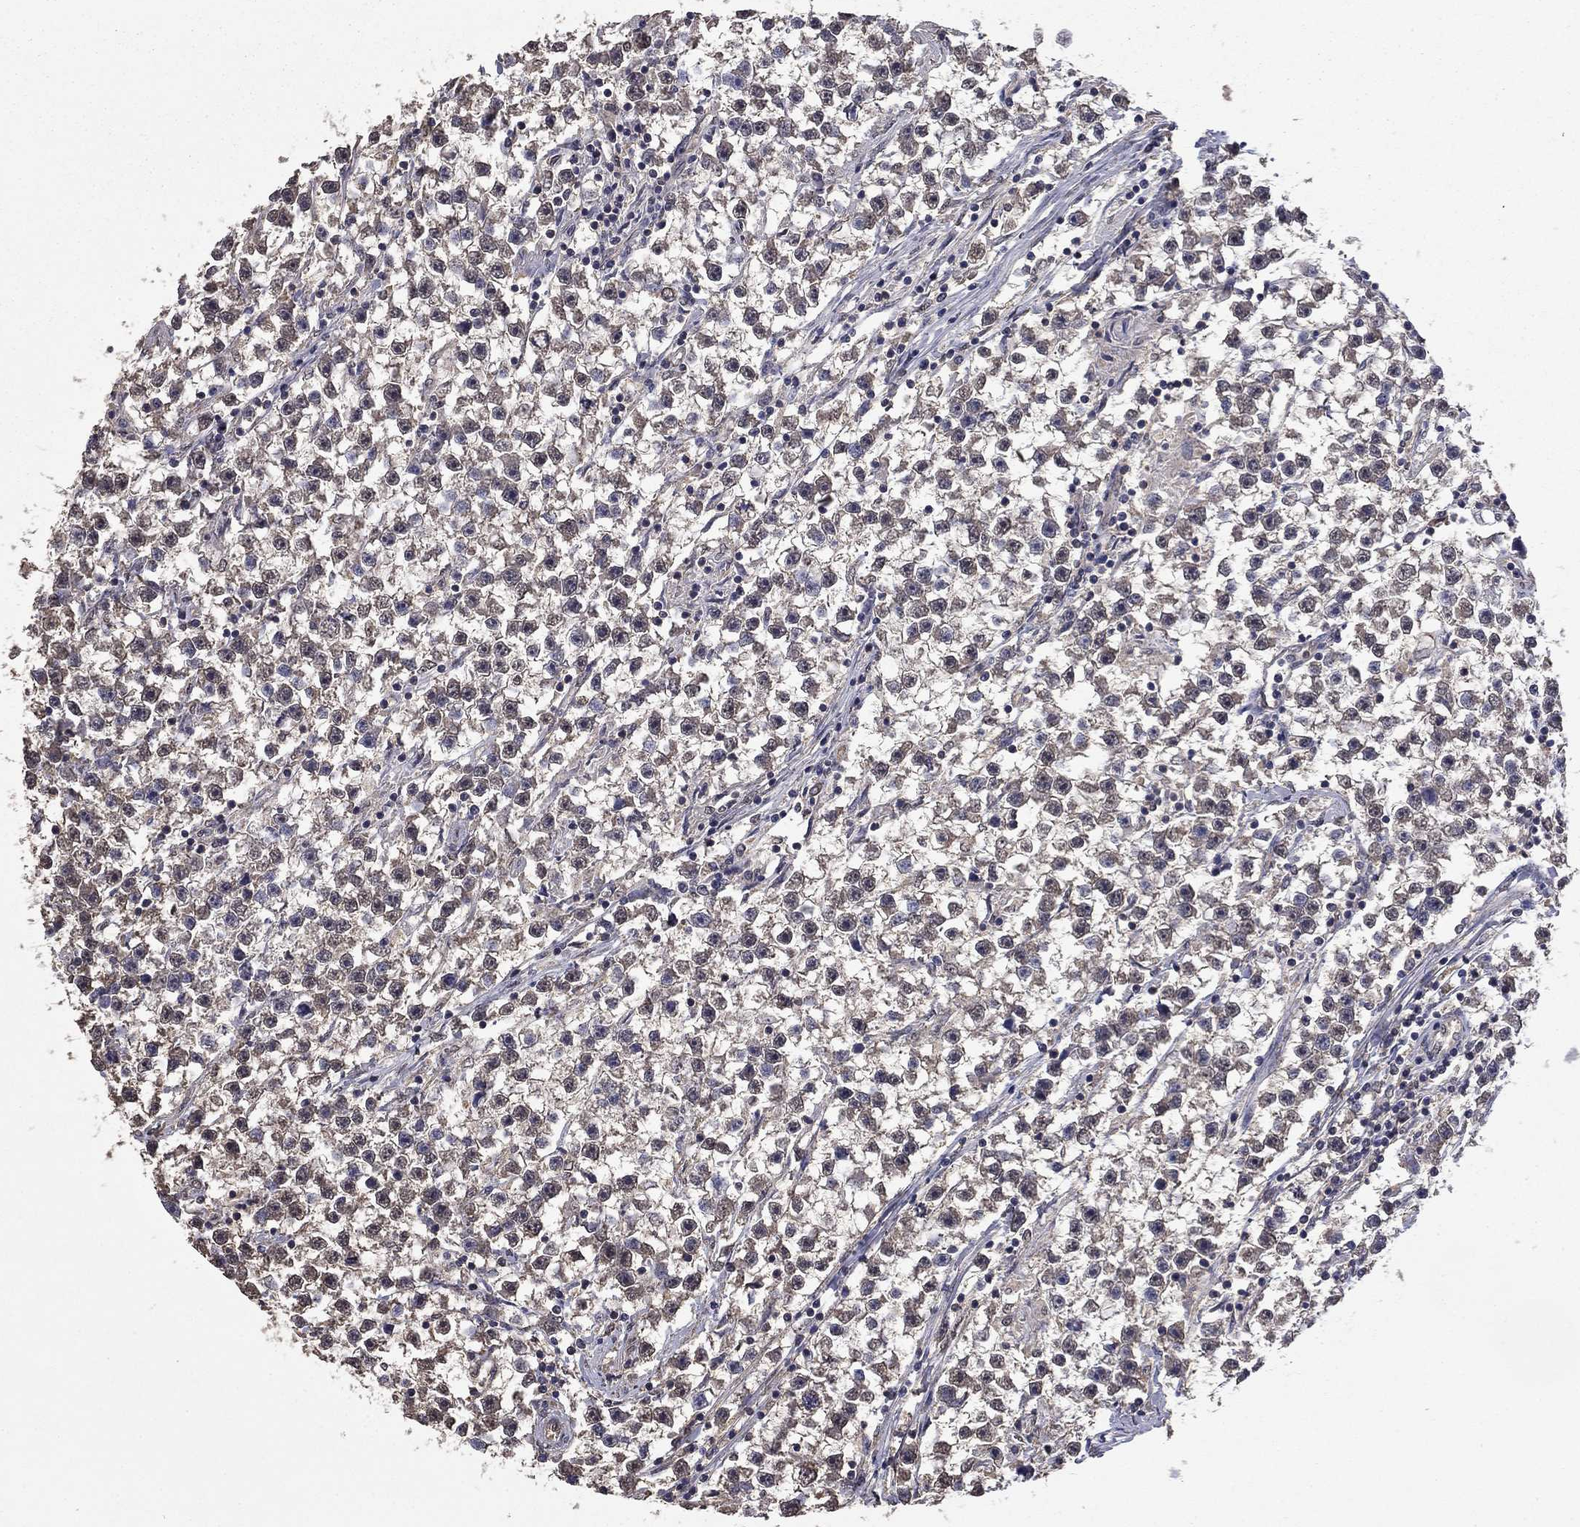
{"staining": {"intensity": "negative", "quantity": "none", "location": "none"}, "tissue": "testis cancer", "cell_type": "Tumor cells", "image_type": "cancer", "snomed": [{"axis": "morphology", "description": "Seminoma, NOS"}, {"axis": "topography", "description": "Testis"}], "caption": "Immunohistochemistry (IHC) of human testis cancer (seminoma) demonstrates no staining in tumor cells.", "gene": "MFAP3L", "patient": {"sex": "male", "age": 59}}